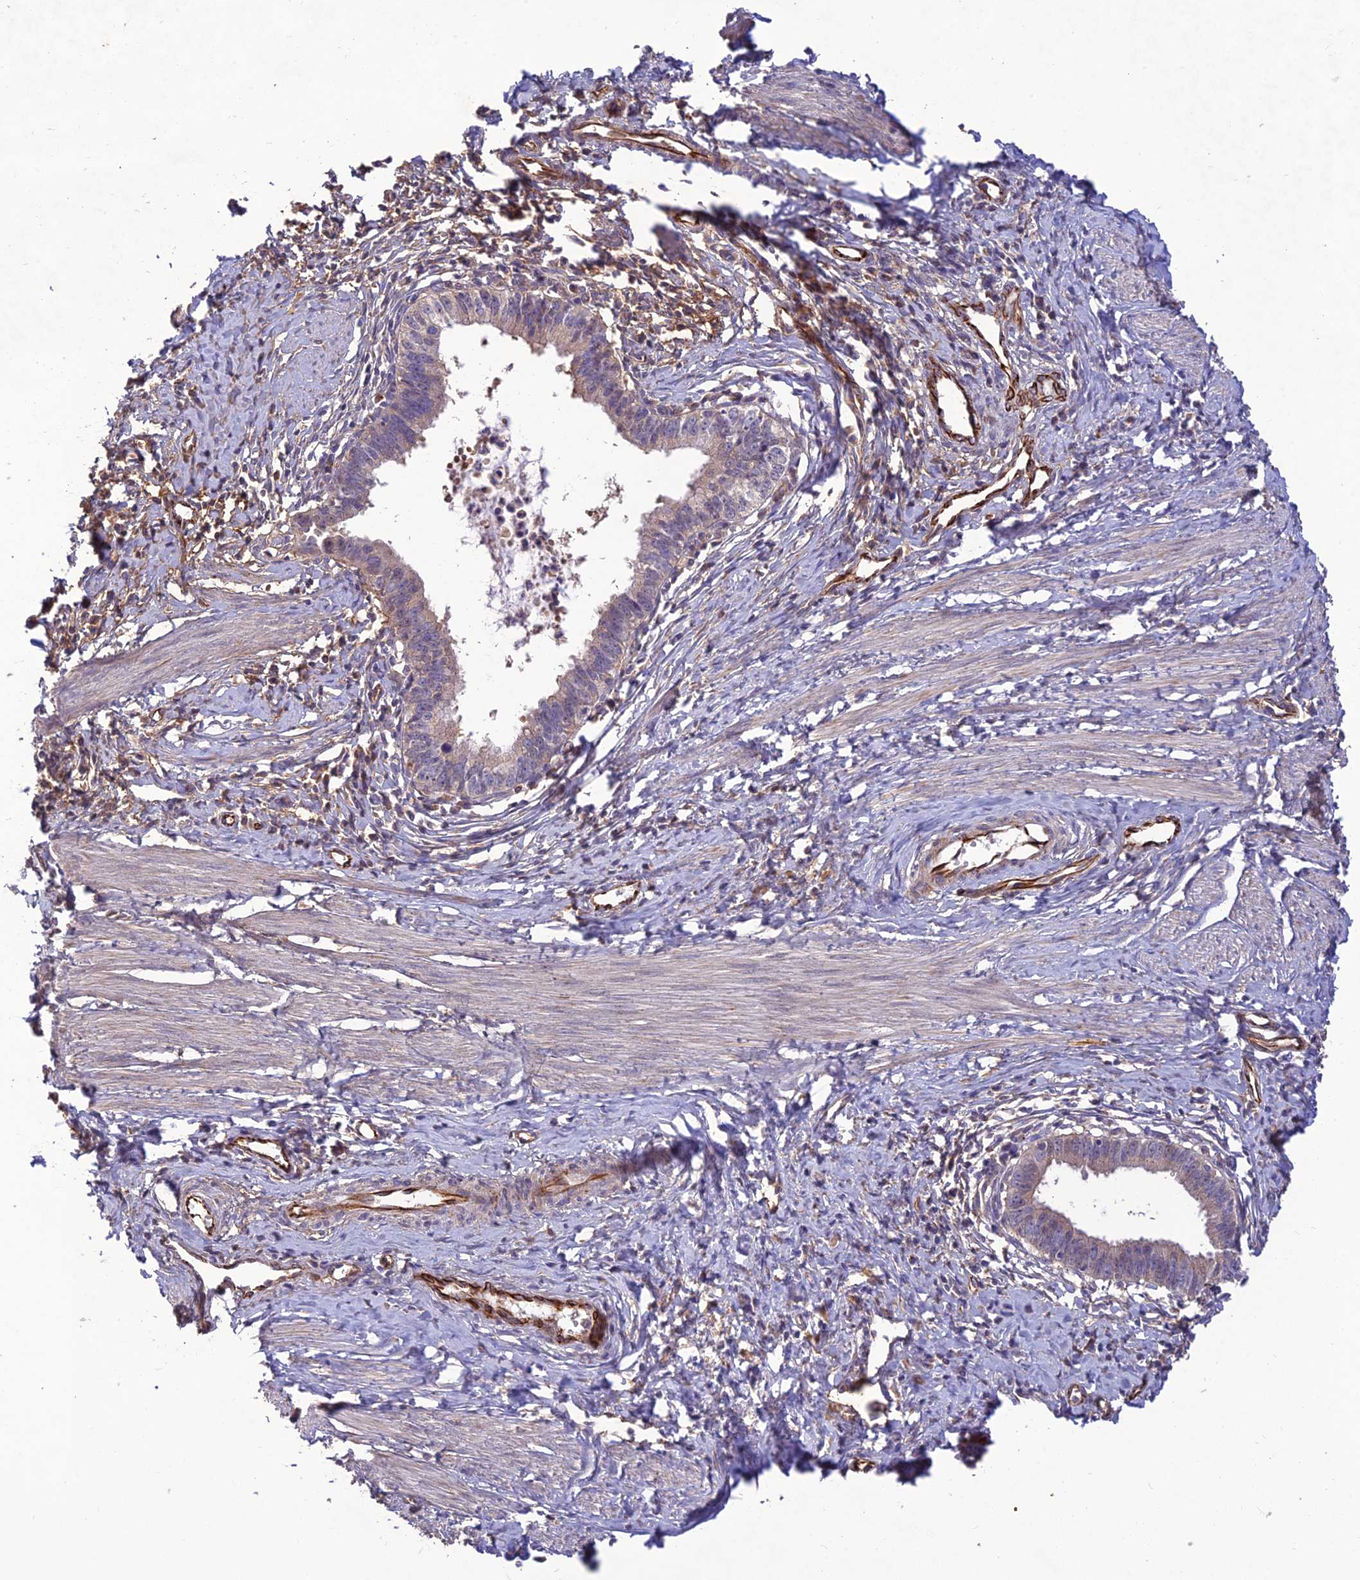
{"staining": {"intensity": "negative", "quantity": "none", "location": "none"}, "tissue": "cervical cancer", "cell_type": "Tumor cells", "image_type": "cancer", "snomed": [{"axis": "morphology", "description": "Adenocarcinoma, NOS"}, {"axis": "topography", "description": "Cervix"}], "caption": "Image shows no significant protein staining in tumor cells of cervical adenocarcinoma.", "gene": "ST8SIA5", "patient": {"sex": "female", "age": 36}}